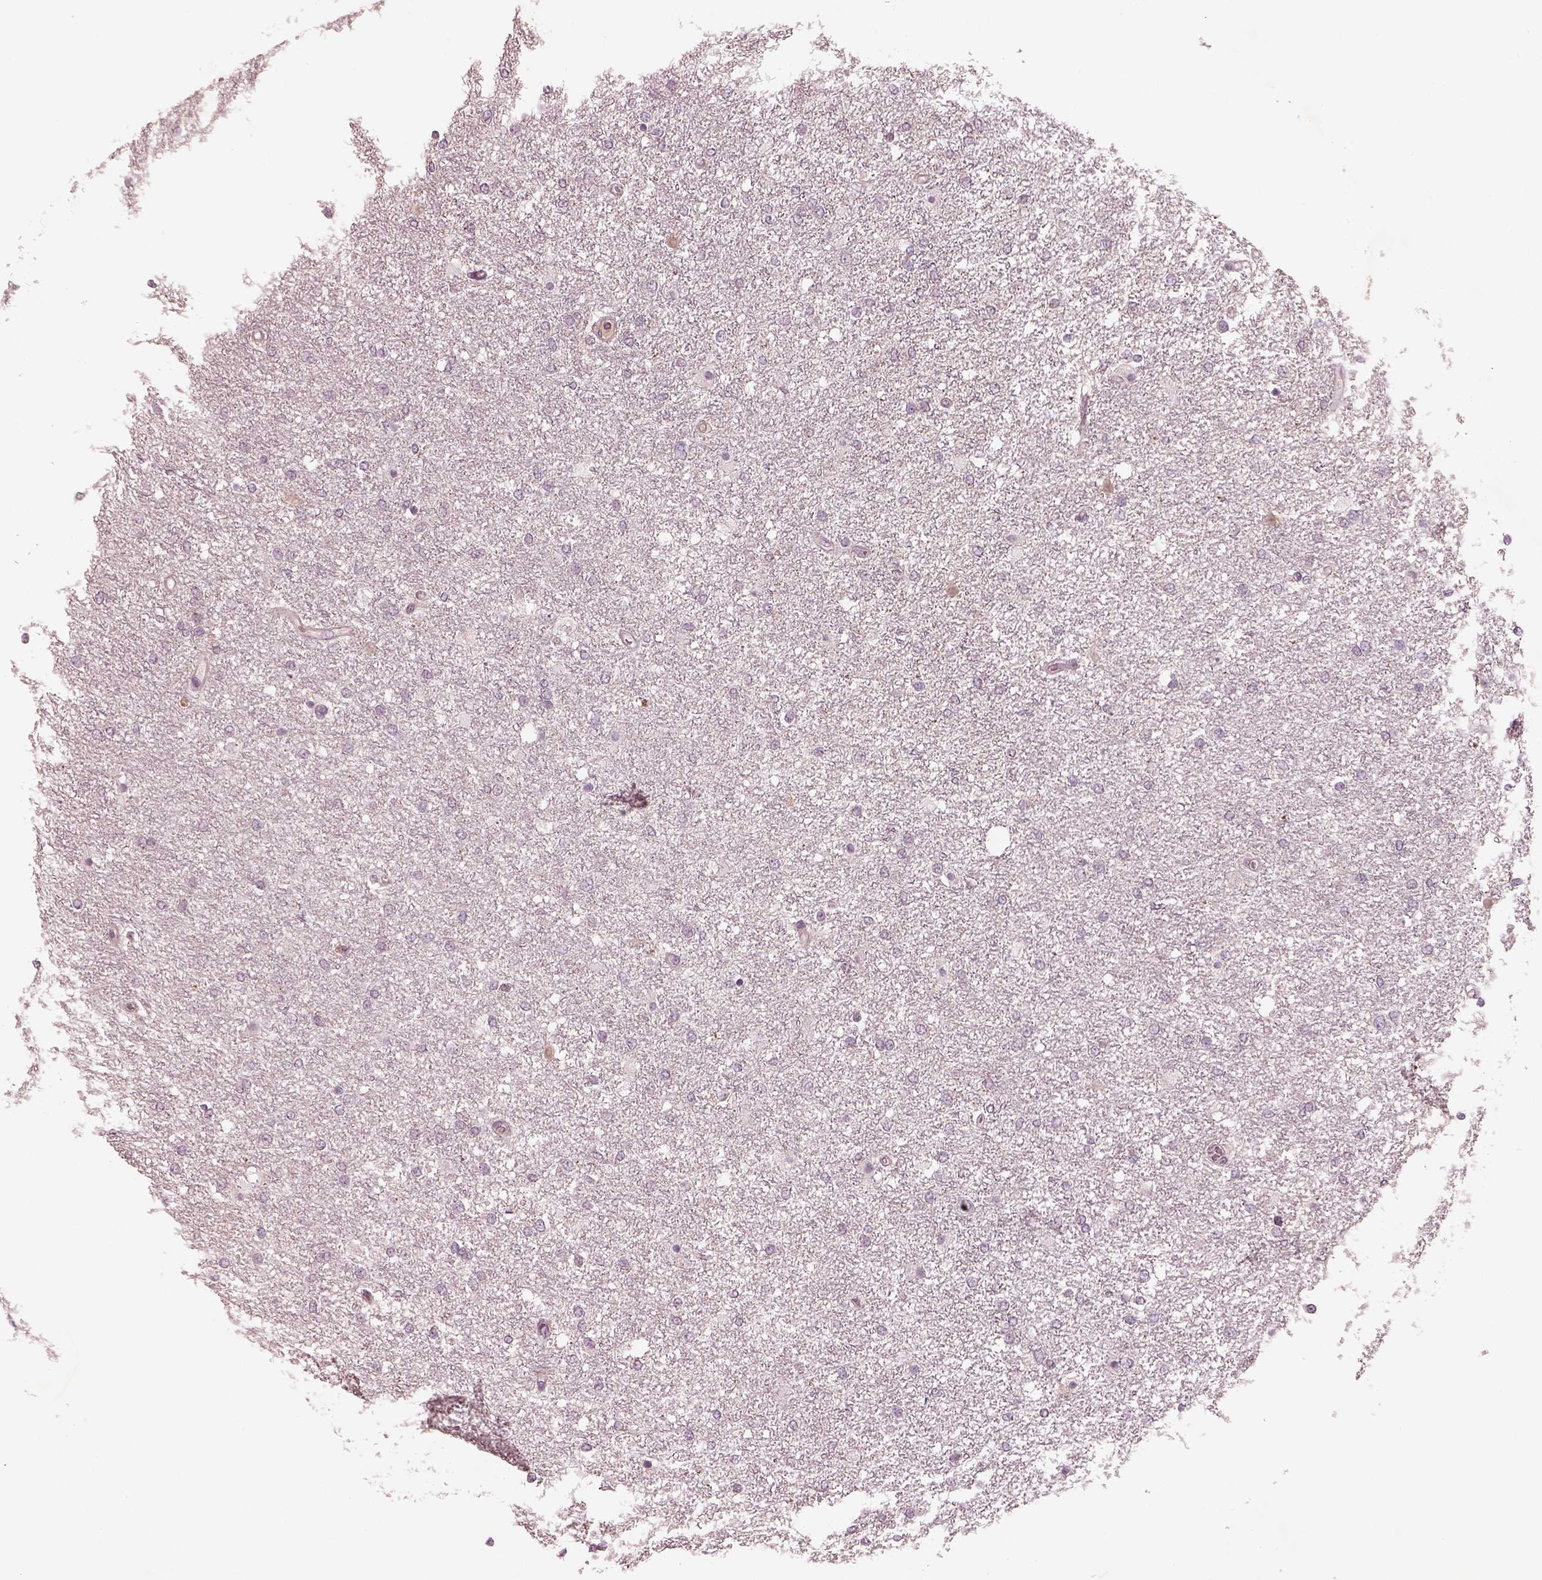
{"staining": {"intensity": "negative", "quantity": "none", "location": "none"}, "tissue": "glioma", "cell_type": "Tumor cells", "image_type": "cancer", "snomed": [{"axis": "morphology", "description": "Glioma, malignant, High grade"}, {"axis": "topography", "description": "Brain"}], "caption": "The micrograph exhibits no staining of tumor cells in glioma.", "gene": "SDCBP2", "patient": {"sex": "female", "age": 61}}